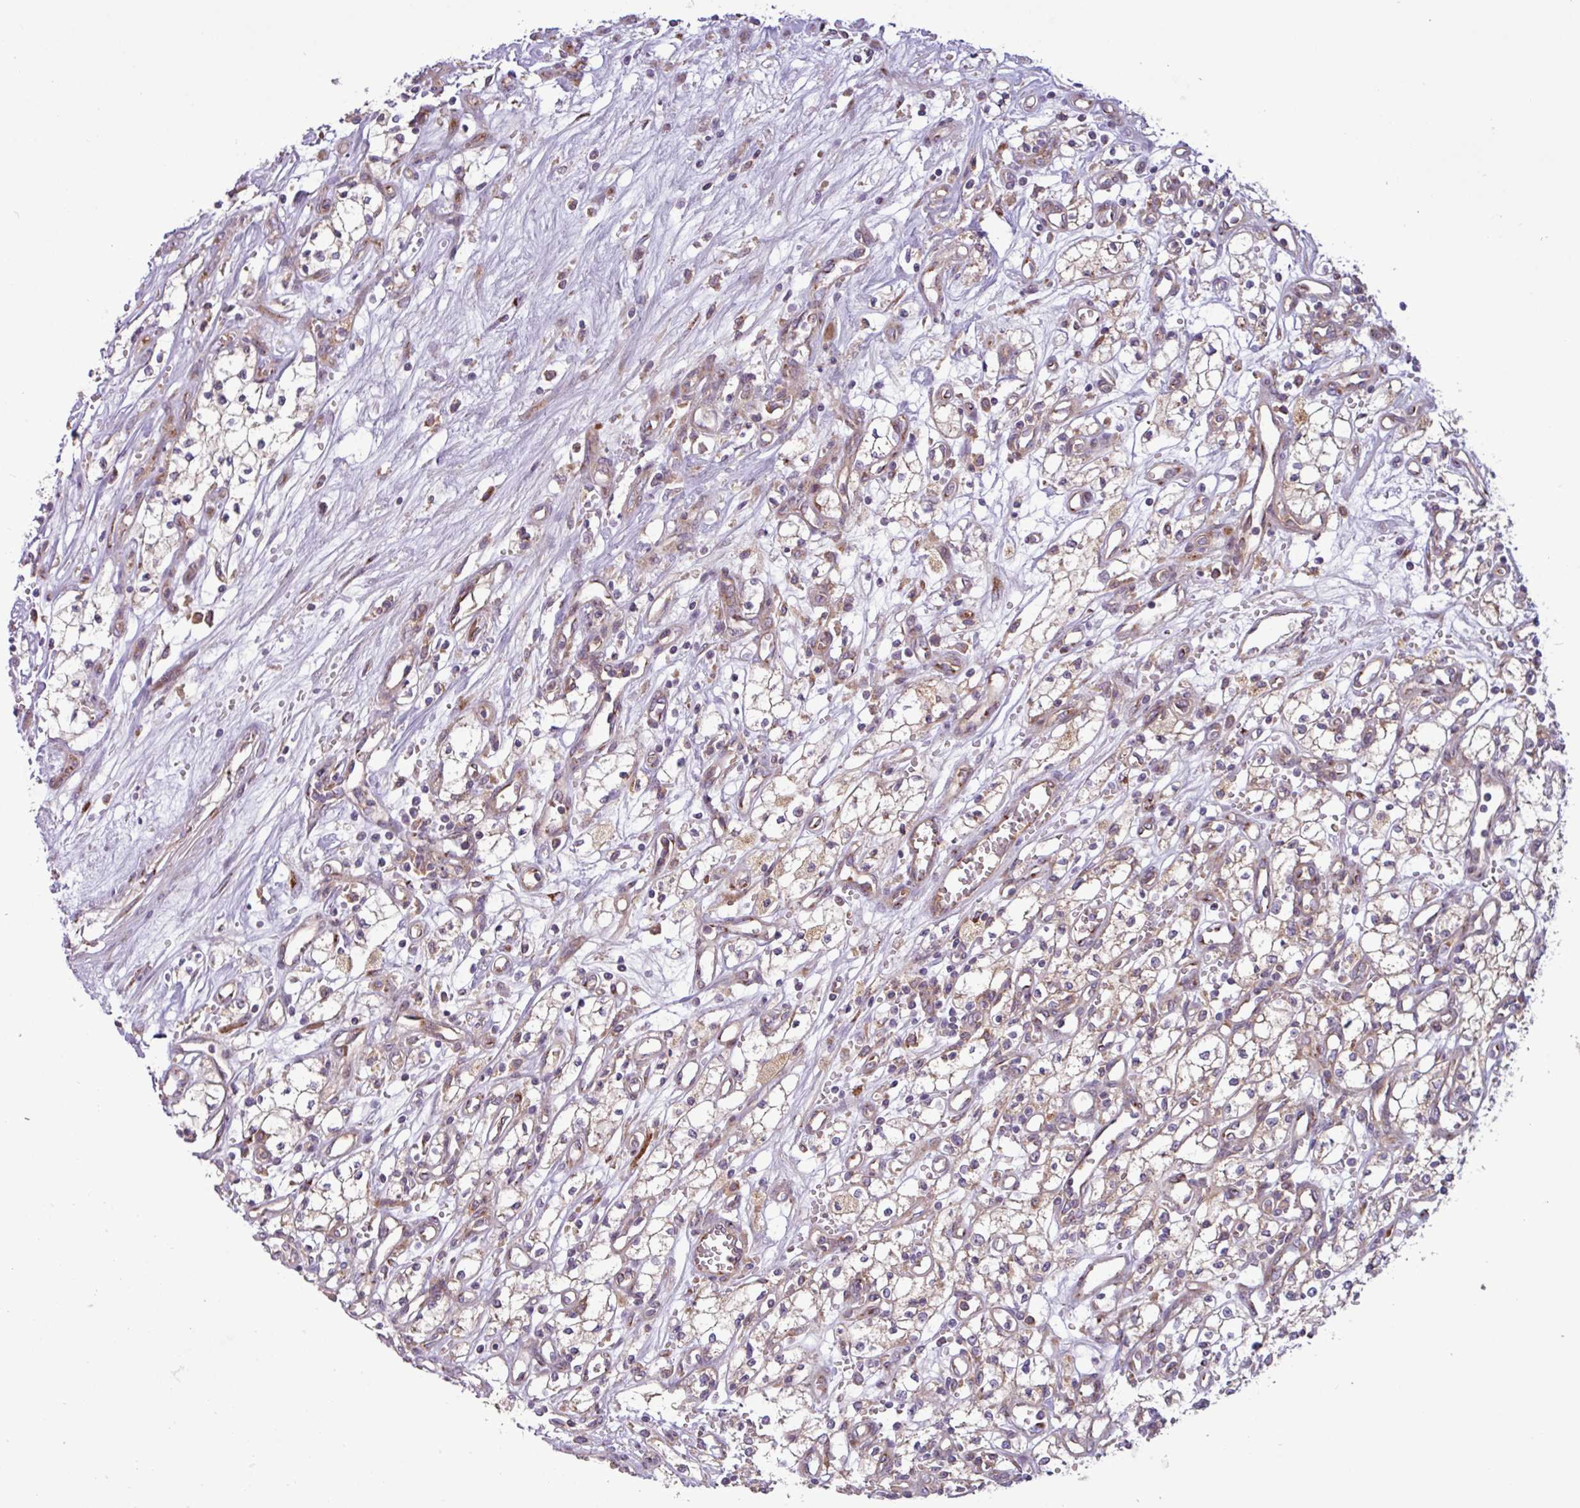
{"staining": {"intensity": "weak", "quantity": "<25%", "location": "cytoplasmic/membranous"}, "tissue": "renal cancer", "cell_type": "Tumor cells", "image_type": "cancer", "snomed": [{"axis": "morphology", "description": "Adenocarcinoma, NOS"}, {"axis": "topography", "description": "Kidney"}], "caption": "Immunohistochemistry (IHC) of human renal cancer (adenocarcinoma) displays no positivity in tumor cells.", "gene": "RAB19", "patient": {"sex": "male", "age": 59}}